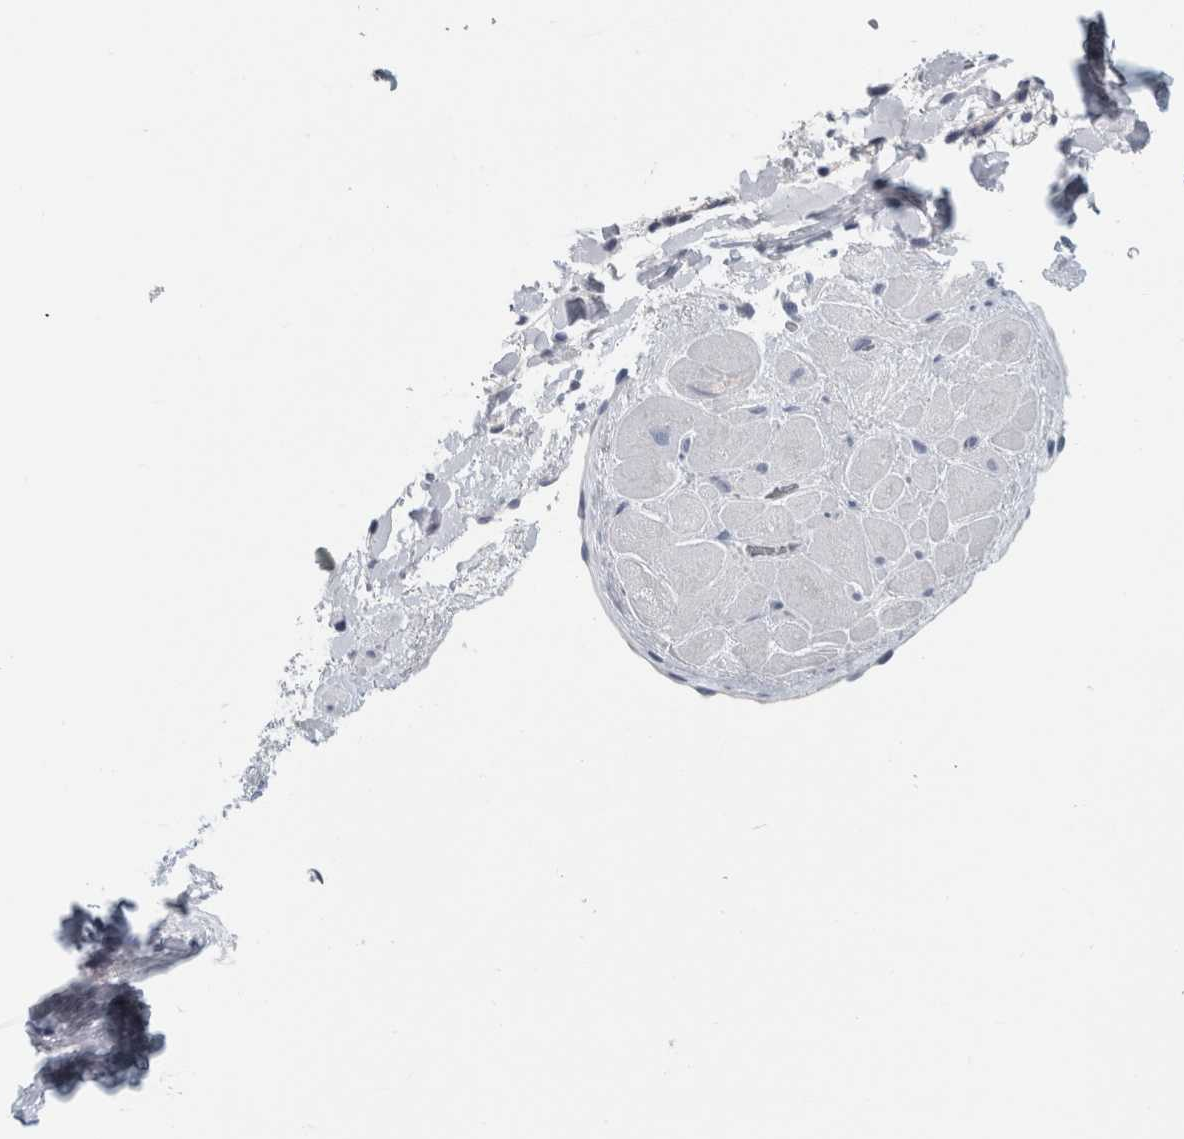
{"staining": {"intensity": "weak", "quantity": "<25%", "location": "cytoplasmic/membranous"}, "tissue": "heart muscle", "cell_type": "Cardiomyocytes", "image_type": "normal", "snomed": [{"axis": "morphology", "description": "Normal tissue, NOS"}, {"axis": "topography", "description": "Heart"}], "caption": "Heart muscle stained for a protein using IHC demonstrates no positivity cardiomyocytes.", "gene": "B3GNT3", "patient": {"sex": "male", "age": 49}}